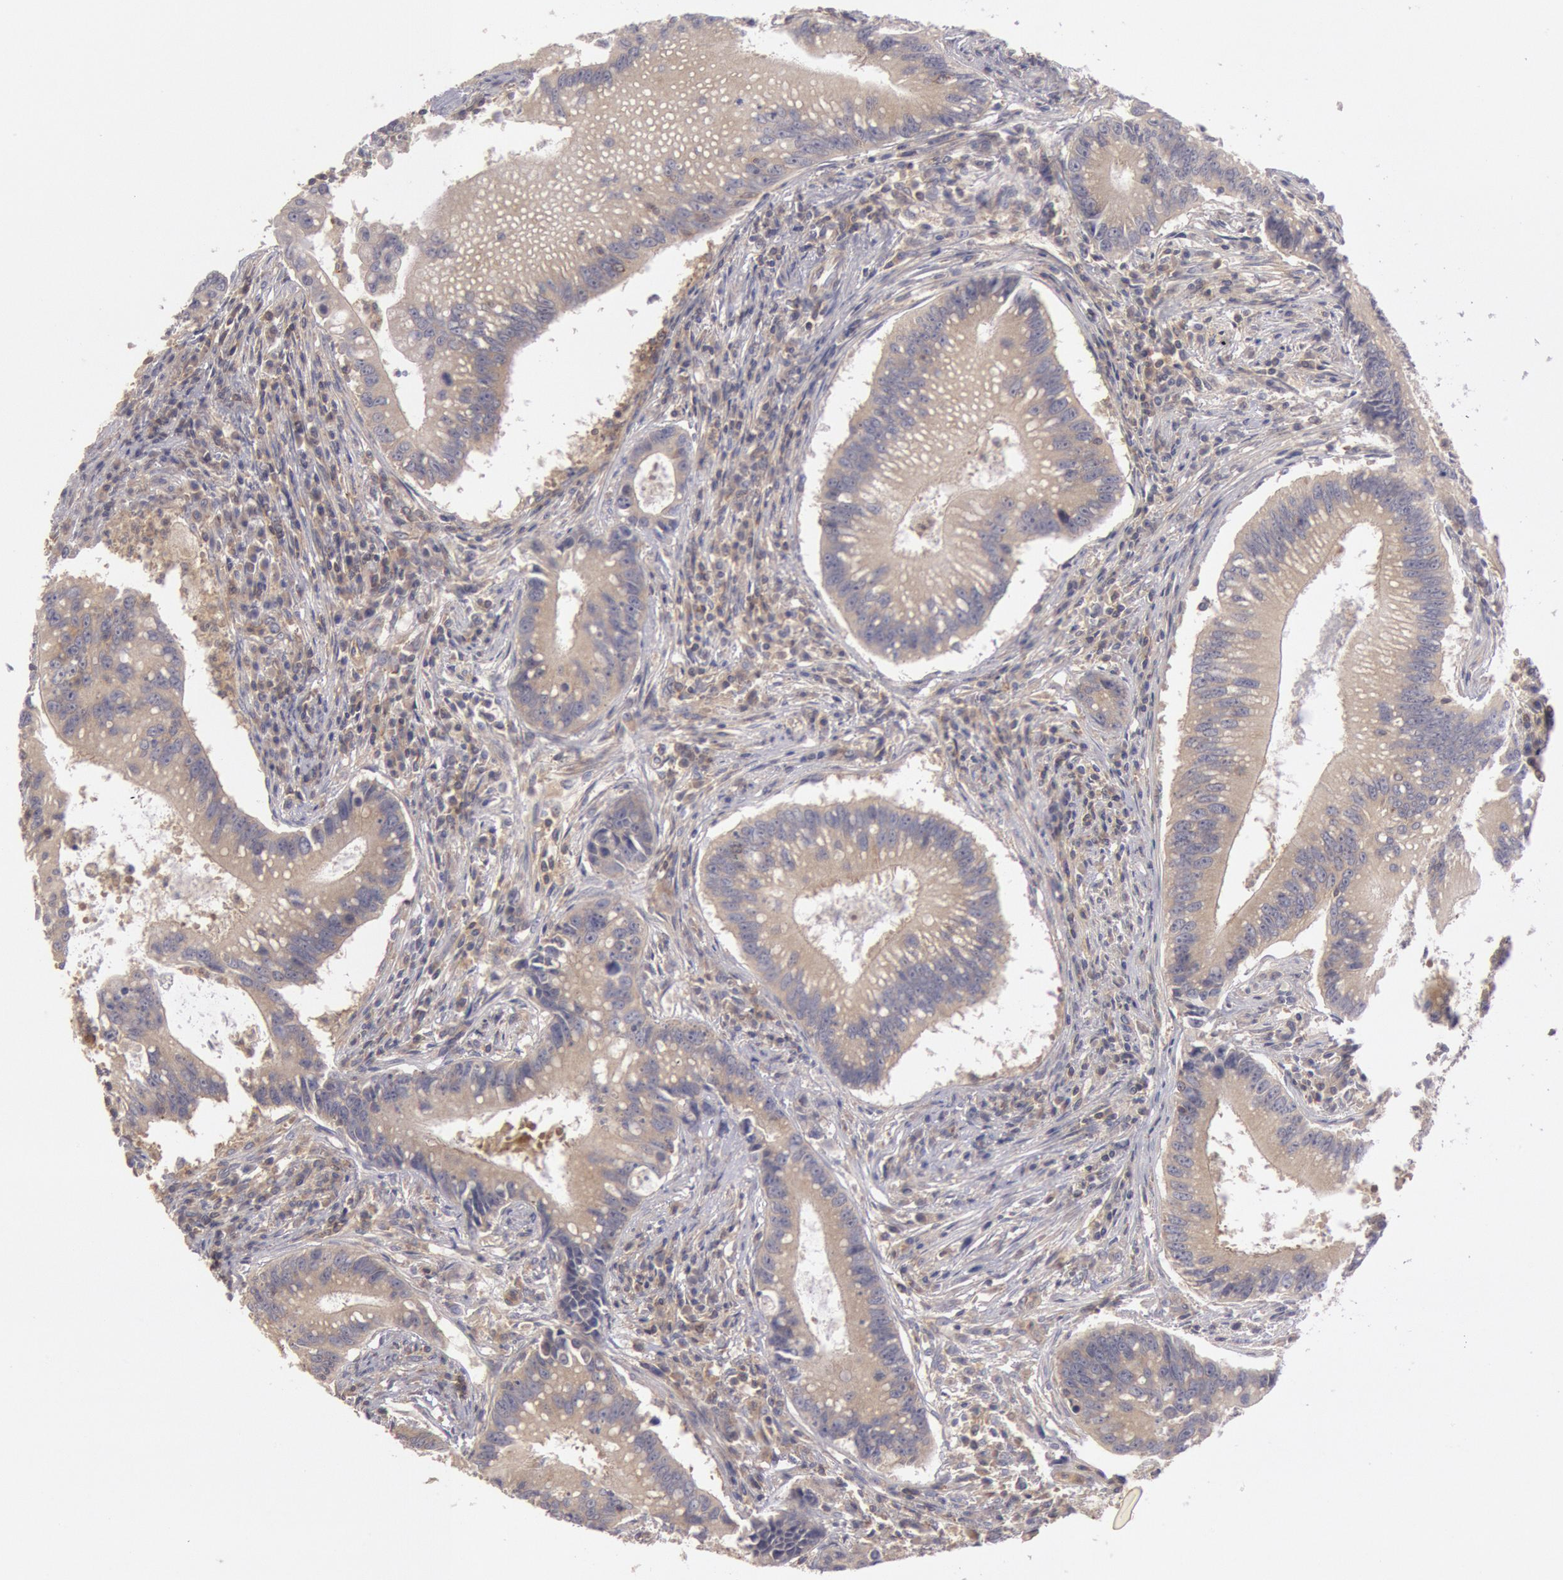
{"staining": {"intensity": "weak", "quantity": ">75%", "location": "cytoplasmic/membranous"}, "tissue": "colorectal cancer", "cell_type": "Tumor cells", "image_type": "cancer", "snomed": [{"axis": "morphology", "description": "Adenocarcinoma, NOS"}, {"axis": "topography", "description": "Rectum"}], "caption": "This is an image of immunohistochemistry (IHC) staining of adenocarcinoma (colorectal), which shows weak staining in the cytoplasmic/membranous of tumor cells.", "gene": "PIK3R1", "patient": {"sex": "female", "age": 81}}